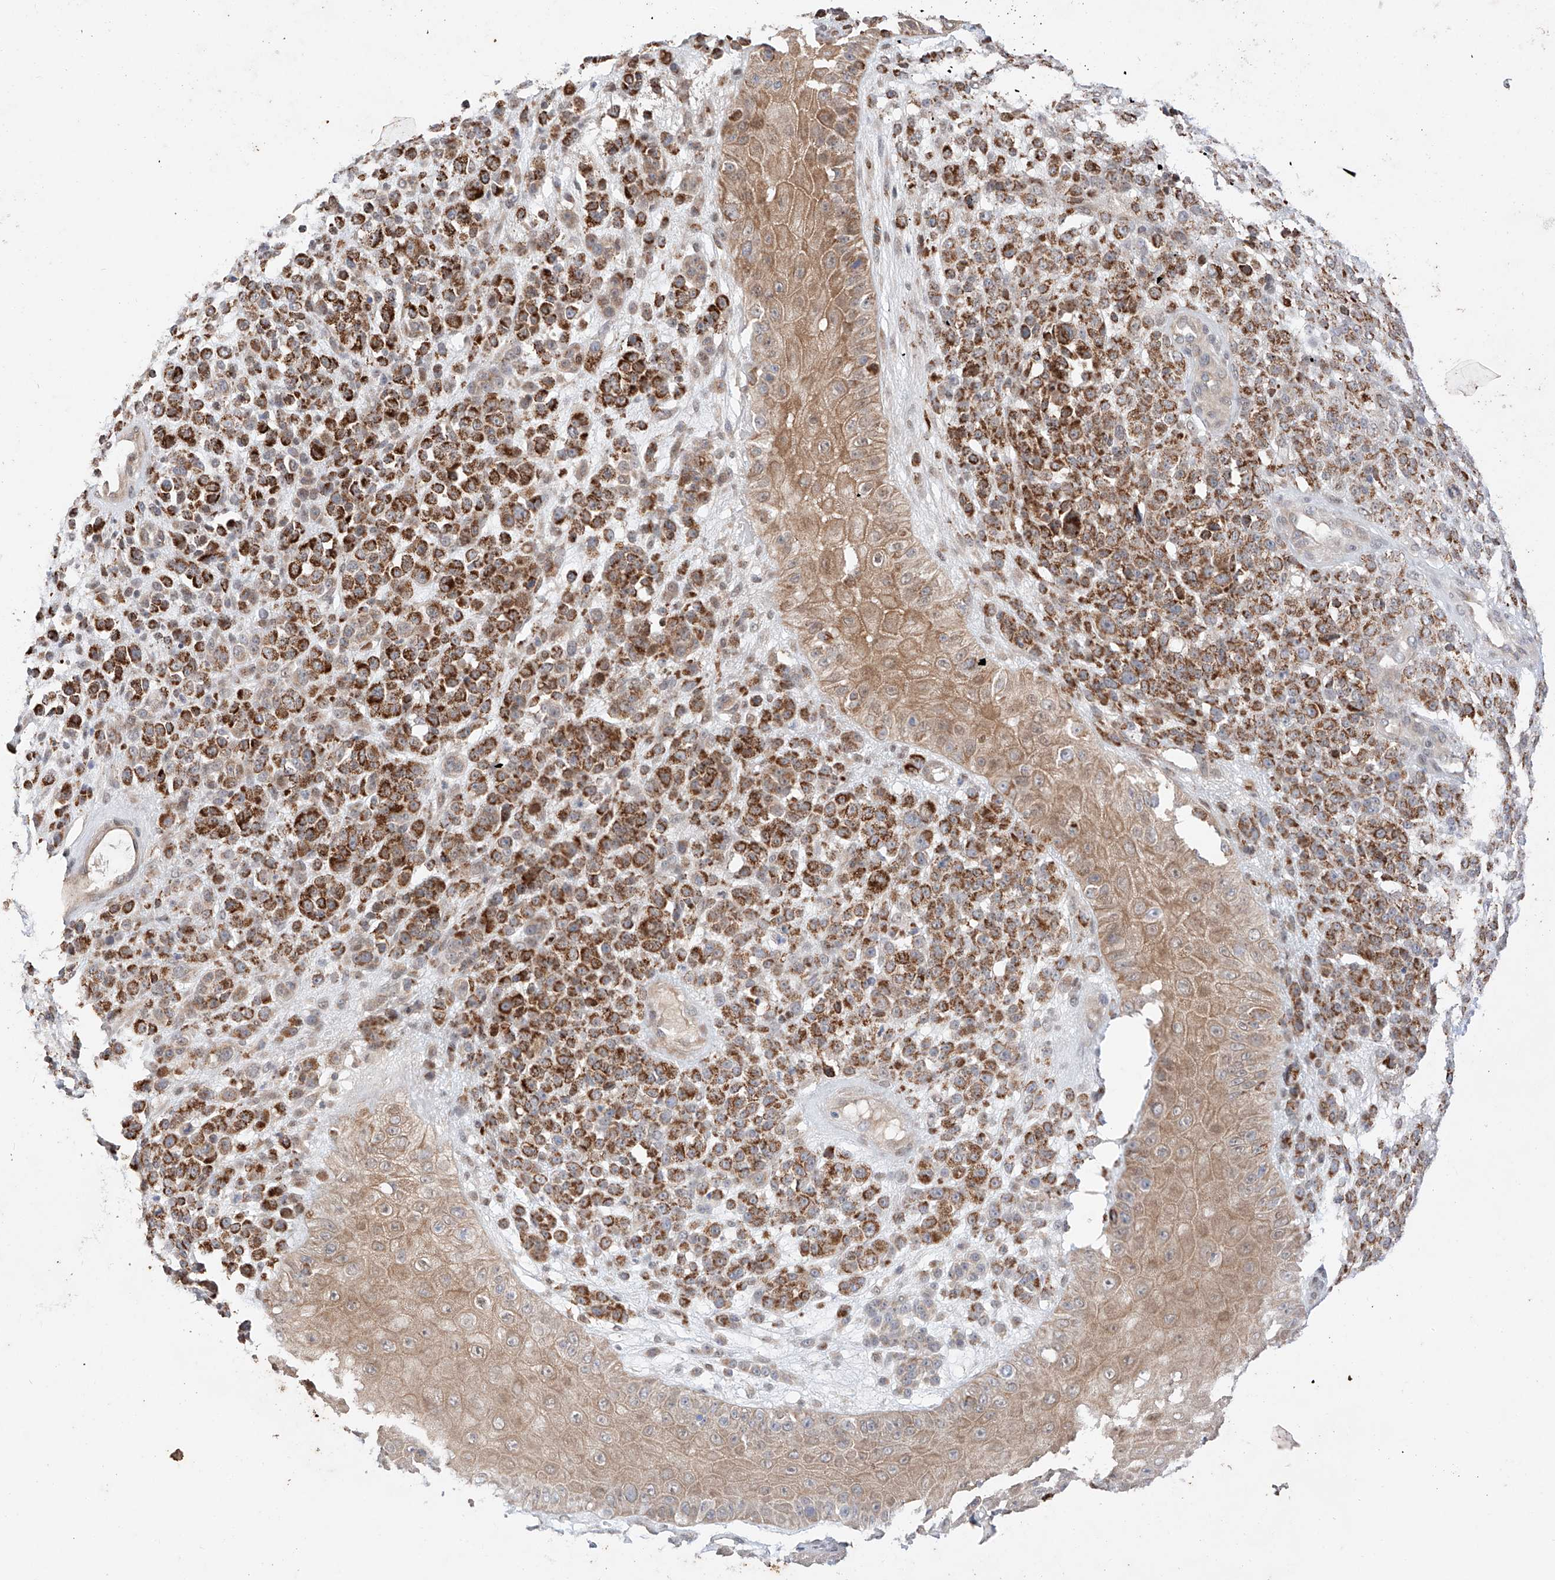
{"staining": {"intensity": "strong", "quantity": ">75%", "location": "cytoplasmic/membranous"}, "tissue": "melanoma", "cell_type": "Tumor cells", "image_type": "cancer", "snomed": [{"axis": "morphology", "description": "Malignant melanoma, NOS"}, {"axis": "topography", "description": "Skin"}], "caption": "Human melanoma stained with a brown dye exhibits strong cytoplasmic/membranous positive expression in about >75% of tumor cells.", "gene": "GCNT1", "patient": {"sex": "female", "age": 55}}